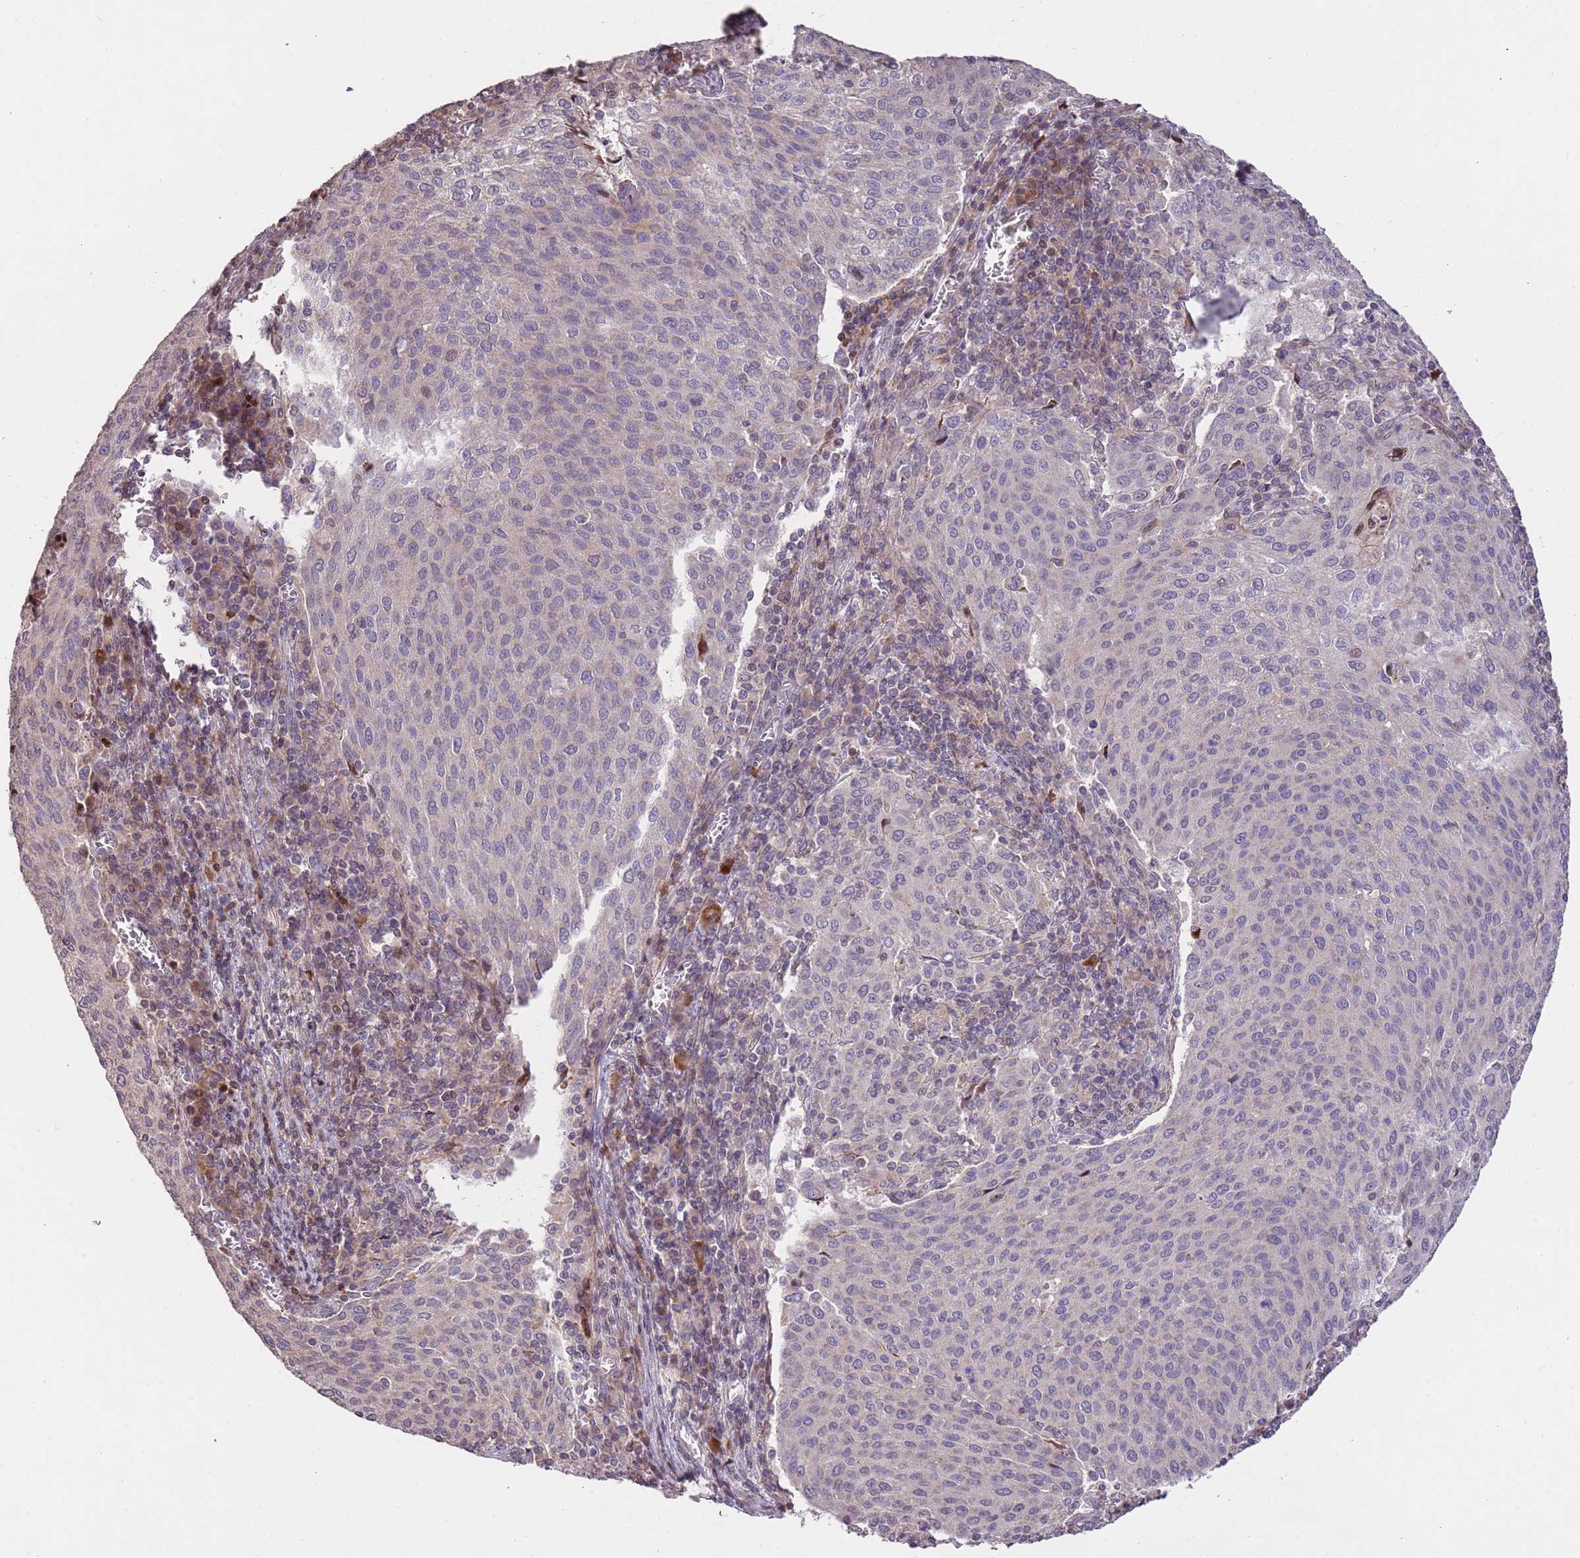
{"staining": {"intensity": "negative", "quantity": "none", "location": "none"}, "tissue": "cervical cancer", "cell_type": "Tumor cells", "image_type": "cancer", "snomed": [{"axis": "morphology", "description": "Squamous cell carcinoma, NOS"}, {"axis": "topography", "description": "Cervix"}], "caption": "An immunohistochemistry histopathology image of cervical squamous cell carcinoma is shown. There is no staining in tumor cells of cervical squamous cell carcinoma.", "gene": "SLC16A4", "patient": {"sex": "female", "age": 46}}